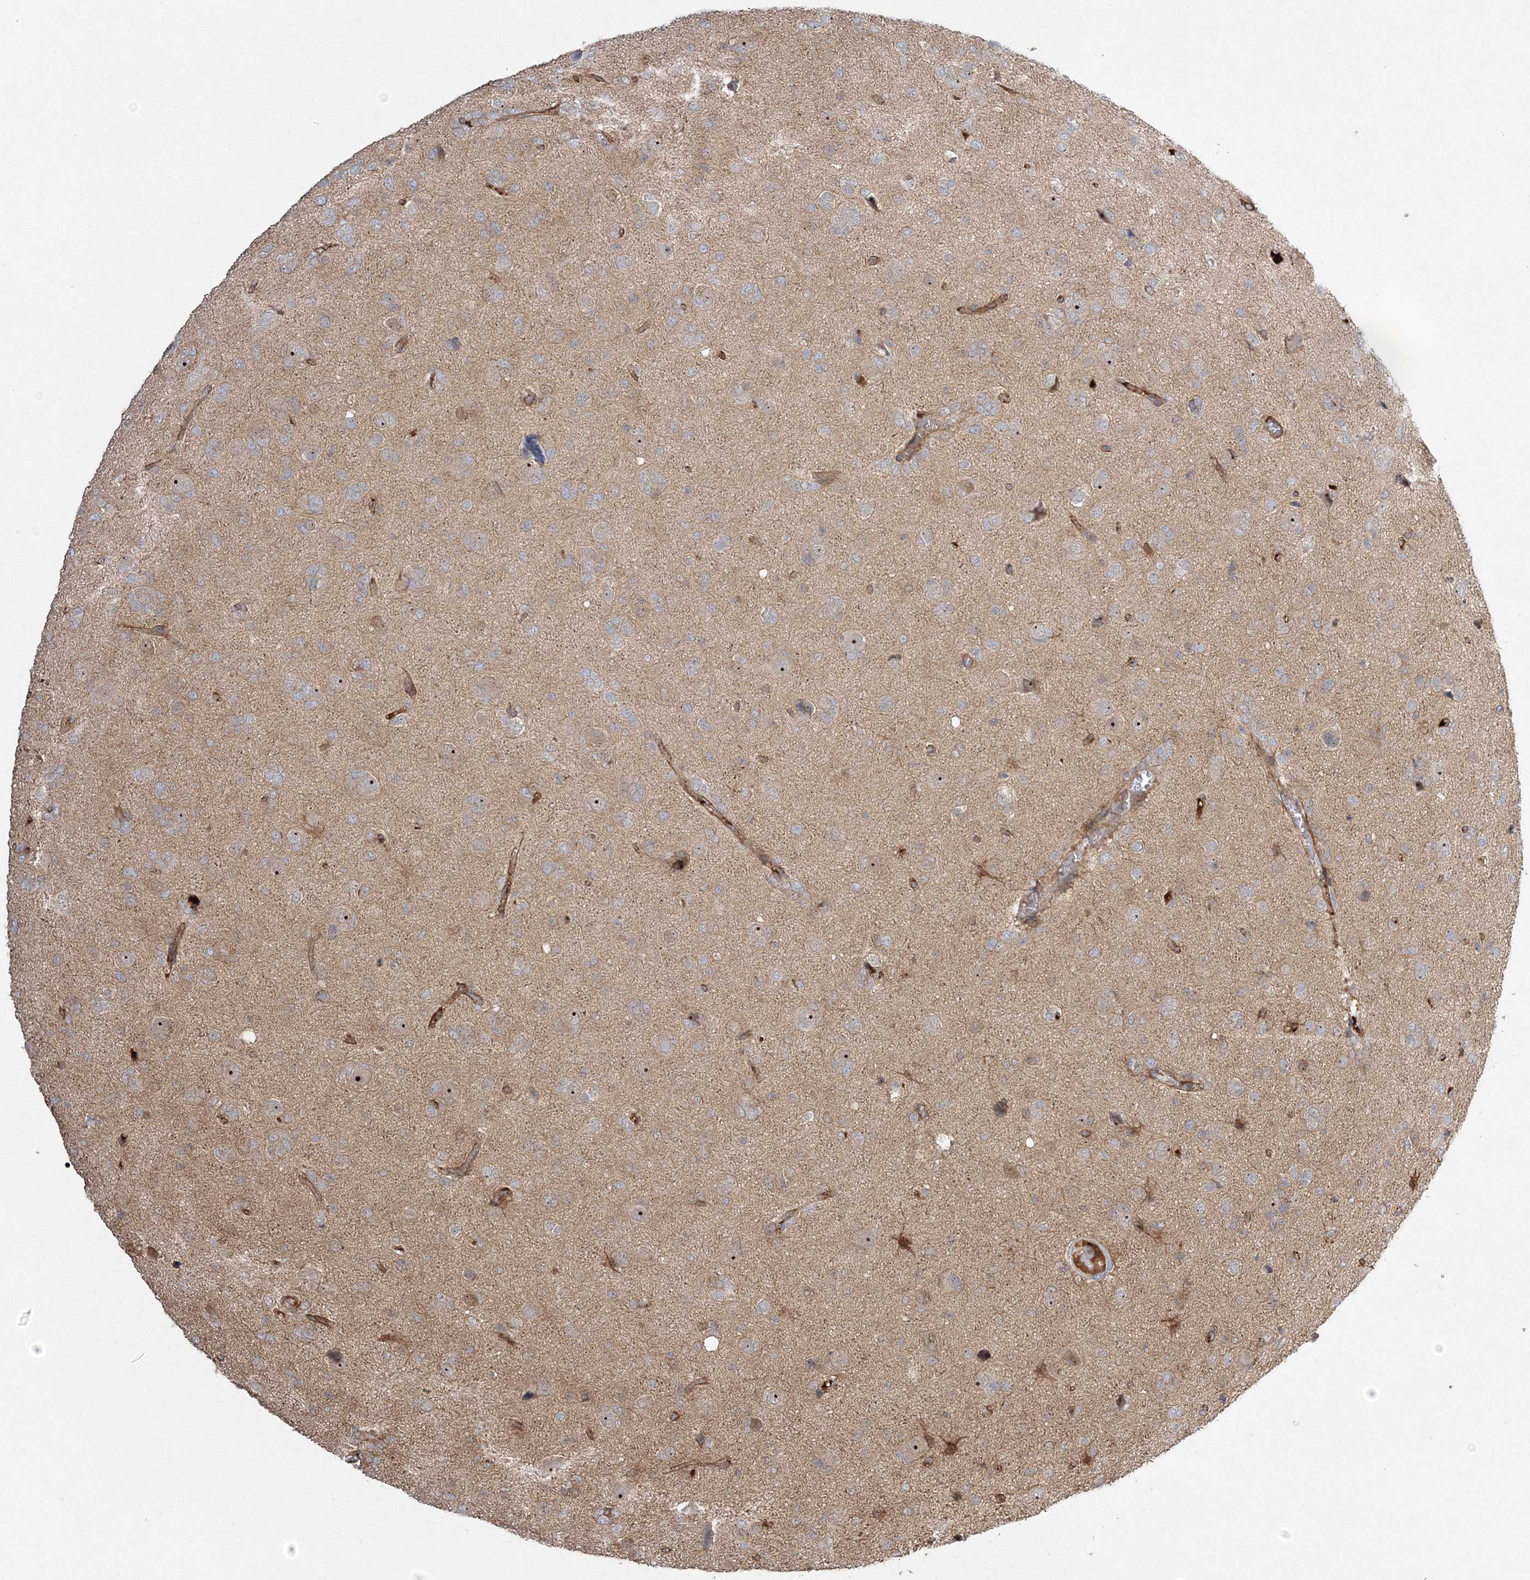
{"staining": {"intensity": "moderate", "quantity": "25%-75%", "location": "nuclear"}, "tissue": "glioma", "cell_type": "Tumor cells", "image_type": "cancer", "snomed": [{"axis": "morphology", "description": "Glioma, malignant, High grade"}, {"axis": "topography", "description": "Brain"}], "caption": "High-grade glioma (malignant) stained for a protein reveals moderate nuclear positivity in tumor cells. (DAB IHC with brightfield microscopy, high magnification).", "gene": "NPM3", "patient": {"sex": "female", "age": 59}}